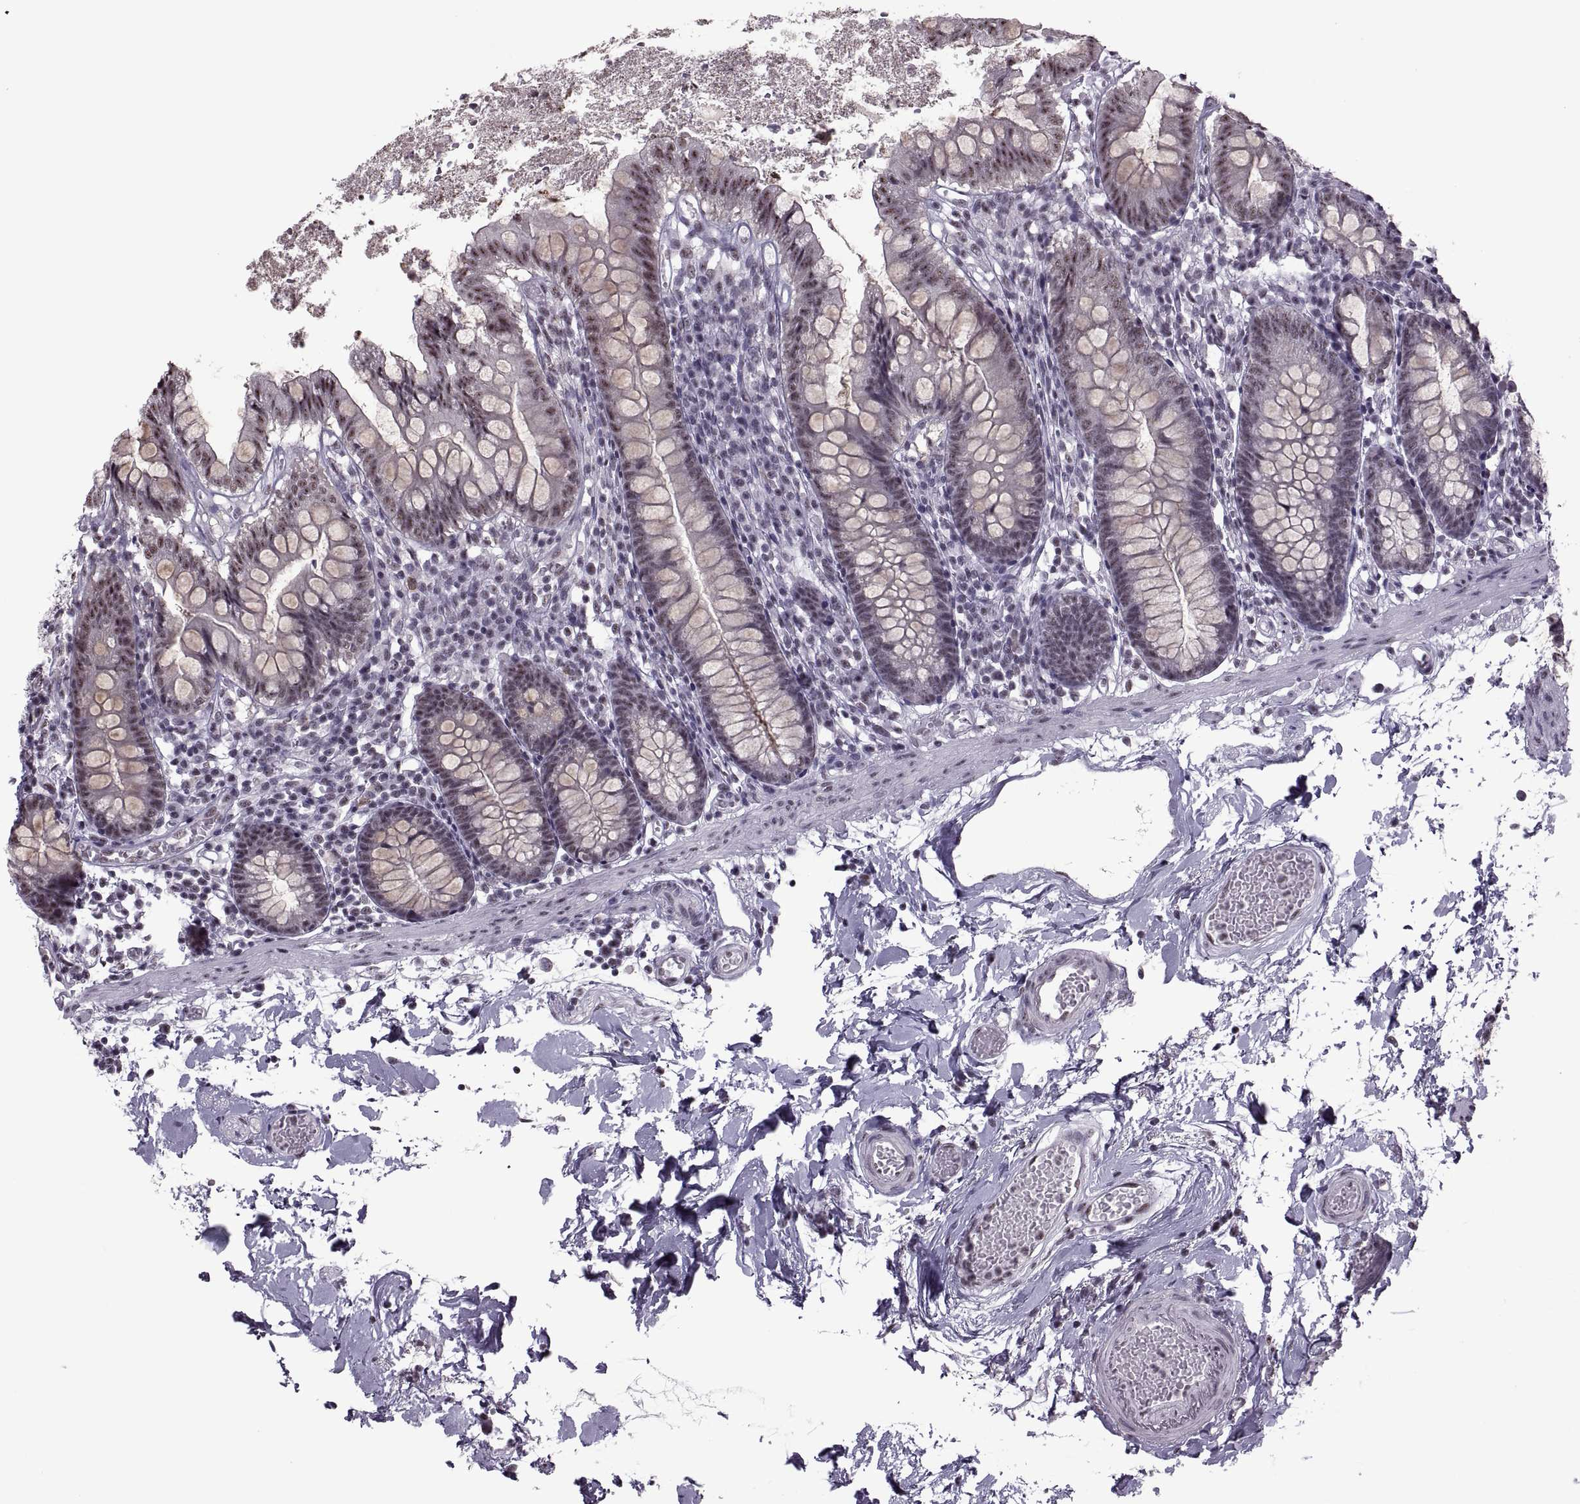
{"staining": {"intensity": "weak", "quantity": "<25%", "location": "nuclear"}, "tissue": "small intestine", "cell_type": "Glandular cells", "image_type": "normal", "snomed": [{"axis": "morphology", "description": "Normal tissue, NOS"}, {"axis": "topography", "description": "Small intestine"}], "caption": "There is no significant expression in glandular cells of small intestine. (Brightfield microscopy of DAB IHC at high magnification).", "gene": "MAGEA4", "patient": {"sex": "female", "age": 90}}